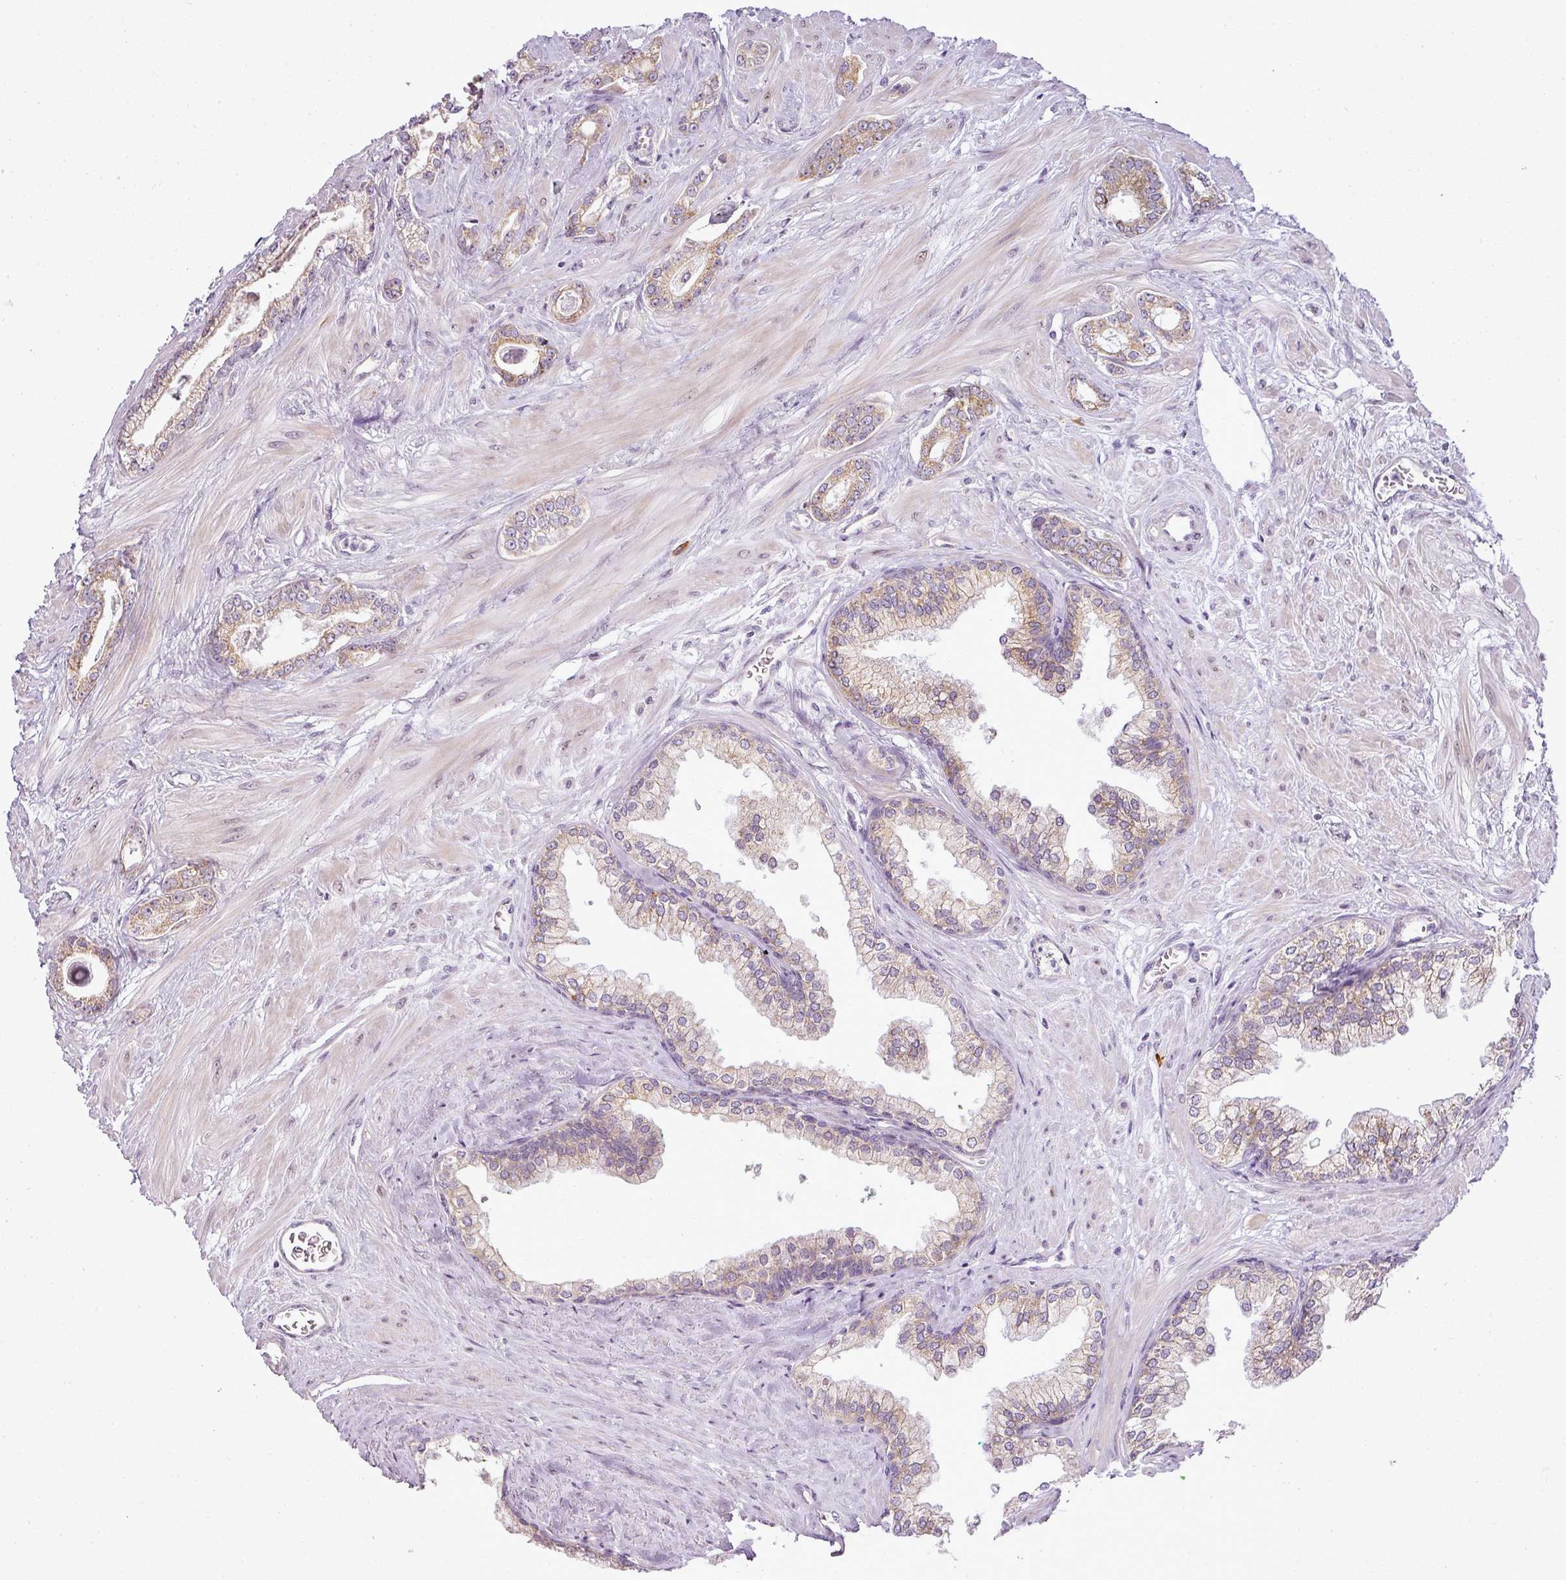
{"staining": {"intensity": "moderate", "quantity": ">75%", "location": "cytoplasmic/membranous"}, "tissue": "prostate cancer", "cell_type": "Tumor cells", "image_type": "cancer", "snomed": [{"axis": "morphology", "description": "Adenocarcinoma, Low grade"}, {"axis": "topography", "description": "Prostate"}], "caption": "Approximately >75% of tumor cells in human prostate adenocarcinoma (low-grade) display moderate cytoplasmic/membranous protein staining as visualized by brown immunohistochemical staining.", "gene": "LY75", "patient": {"sex": "male", "age": 60}}